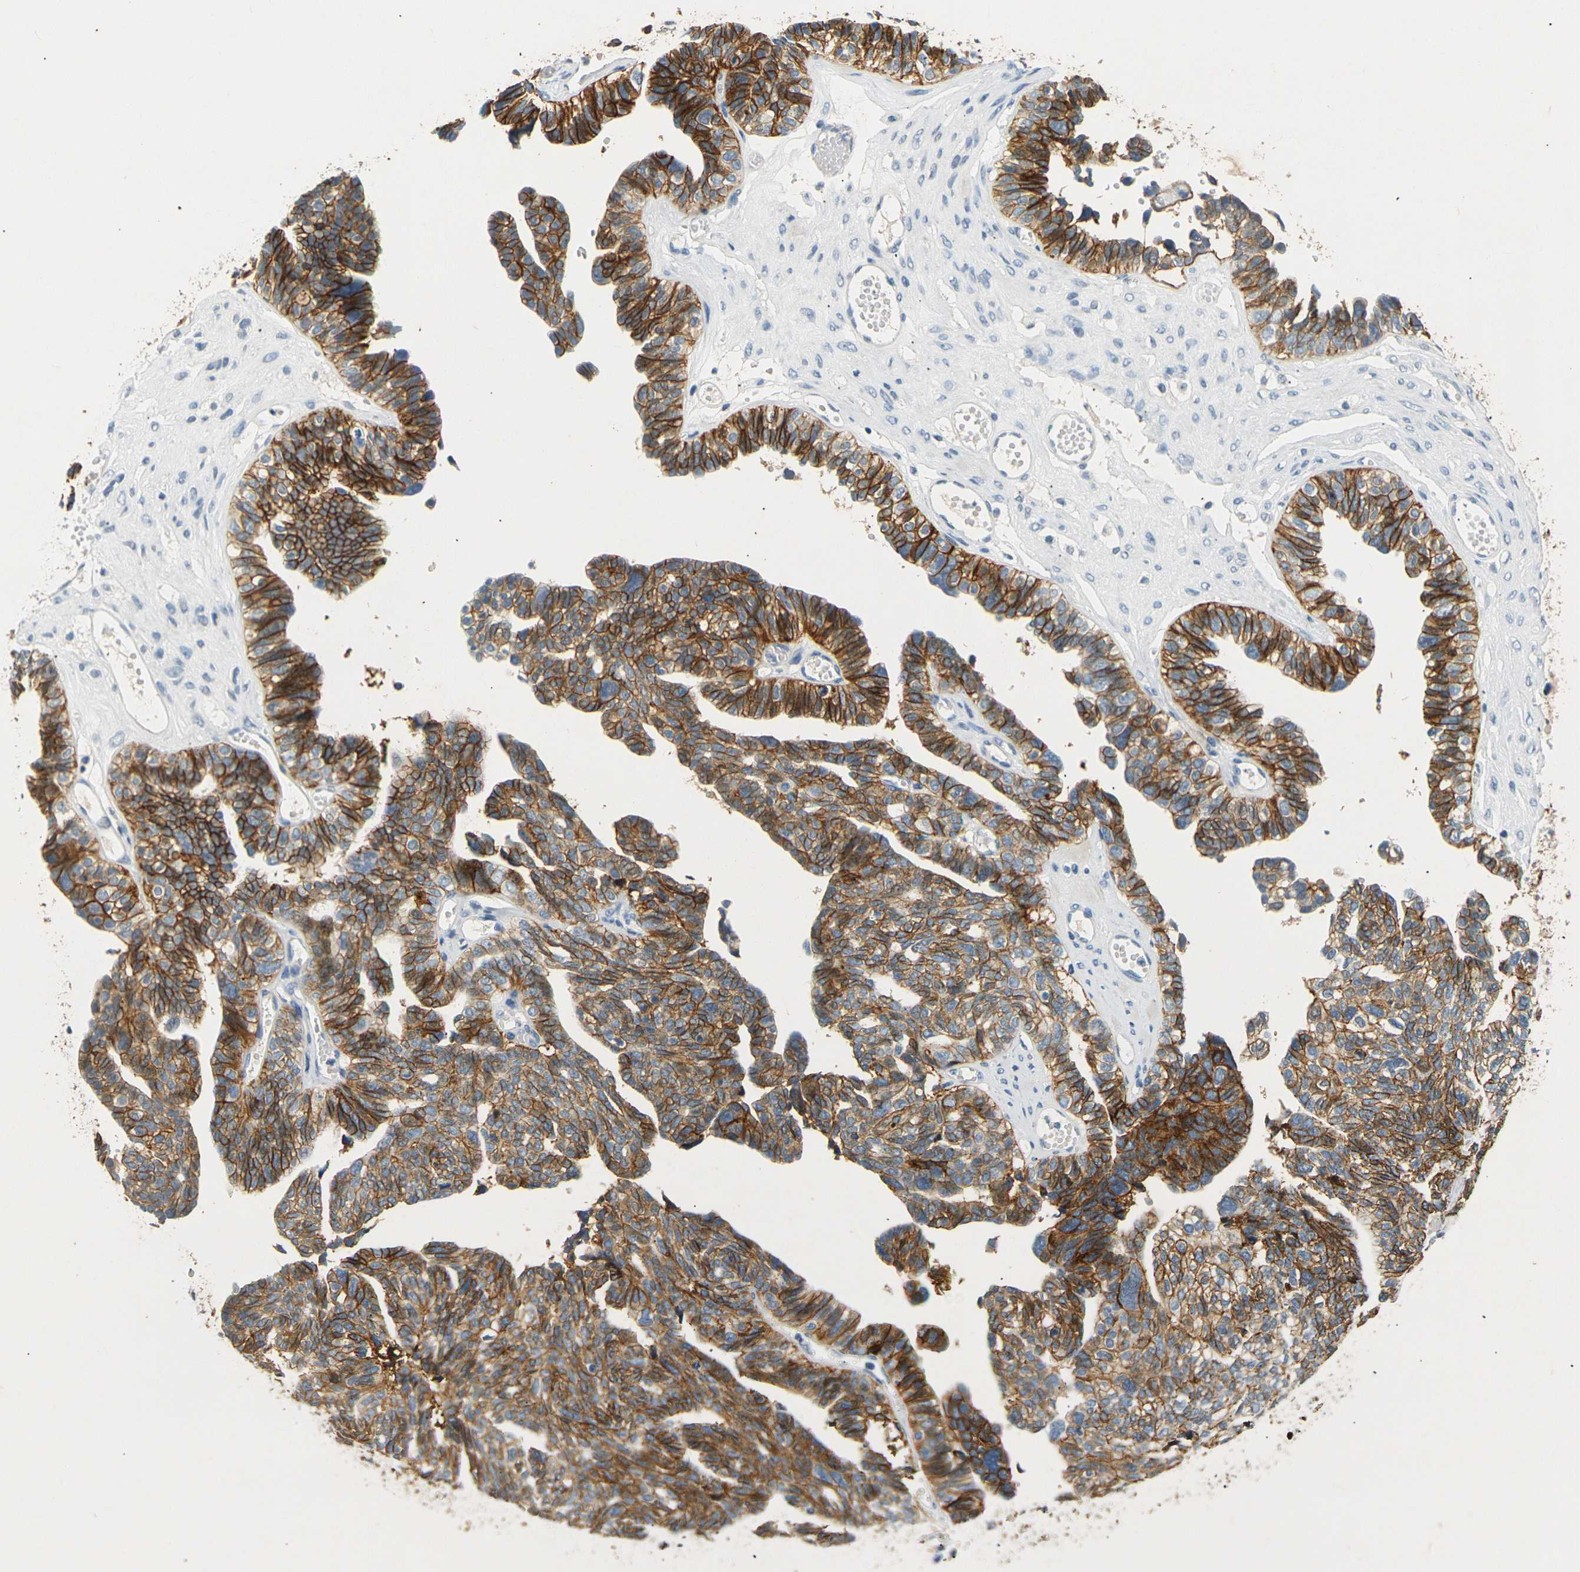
{"staining": {"intensity": "strong", "quantity": ">75%", "location": "cytoplasmic/membranous"}, "tissue": "ovarian cancer", "cell_type": "Tumor cells", "image_type": "cancer", "snomed": [{"axis": "morphology", "description": "Cystadenocarcinoma, serous, NOS"}, {"axis": "topography", "description": "Ovary"}], "caption": "Immunohistochemical staining of human ovarian cancer shows strong cytoplasmic/membranous protein expression in approximately >75% of tumor cells.", "gene": "CLDN7", "patient": {"sex": "female", "age": 79}}